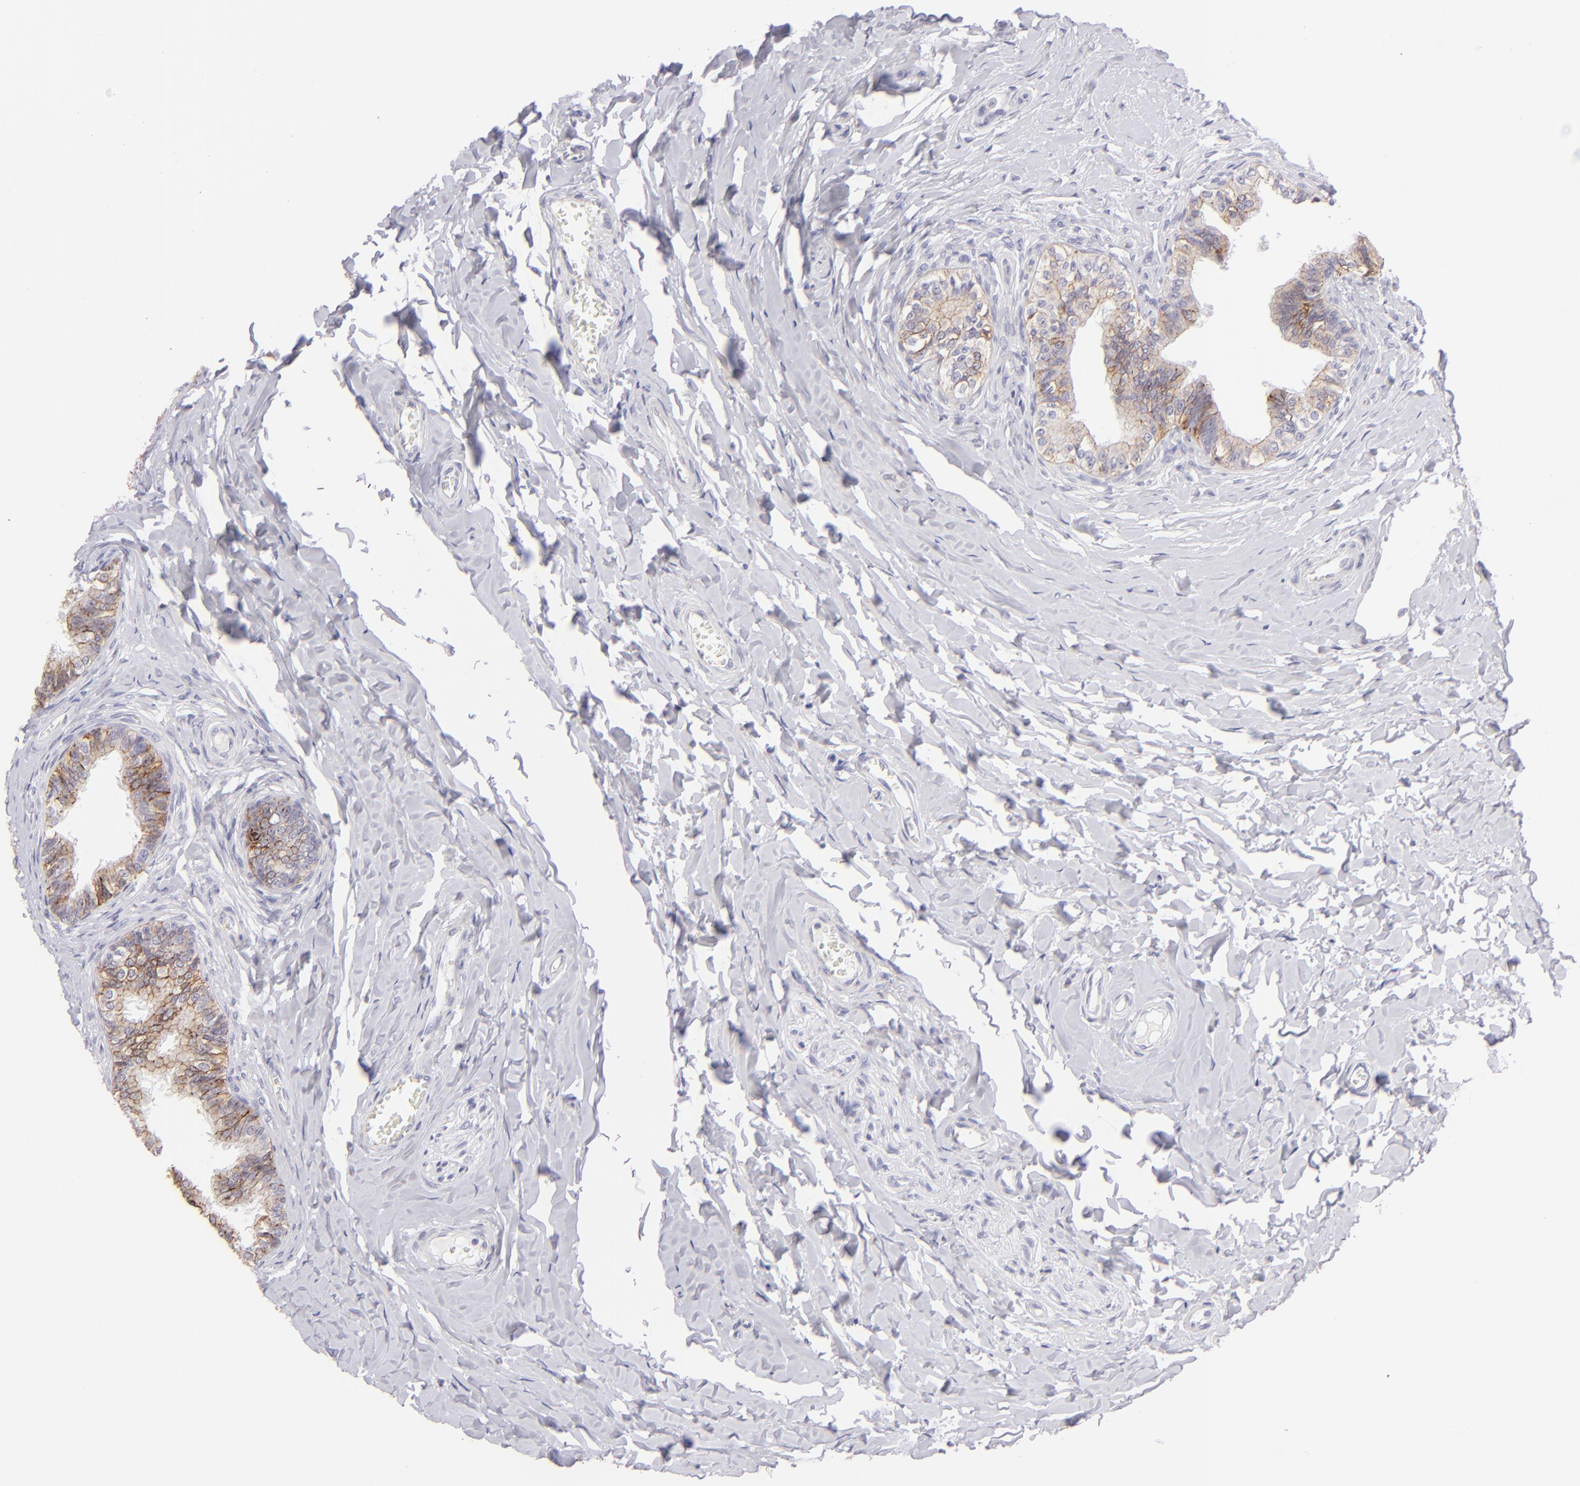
{"staining": {"intensity": "moderate", "quantity": ">75%", "location": "cytoplasmic/membranous"}, "tissue": "epididymis", "cell_type": "Glandular cells", "image_type": "normal", "snomed": [{"axis": "morphology", "description": "Normal tissue, NOS"}, {"axis": "topography", "description": "Soft tissue"}, {"axis": "topography", "description": "Epididymis"}], "caption": "Moderate cytoplasmic/membranous protein staining is appreciated in approximately >75% of glandular cells in epididymis.", "gene": "CLDN4", "patient": {"sex": "male", "age": 26}}